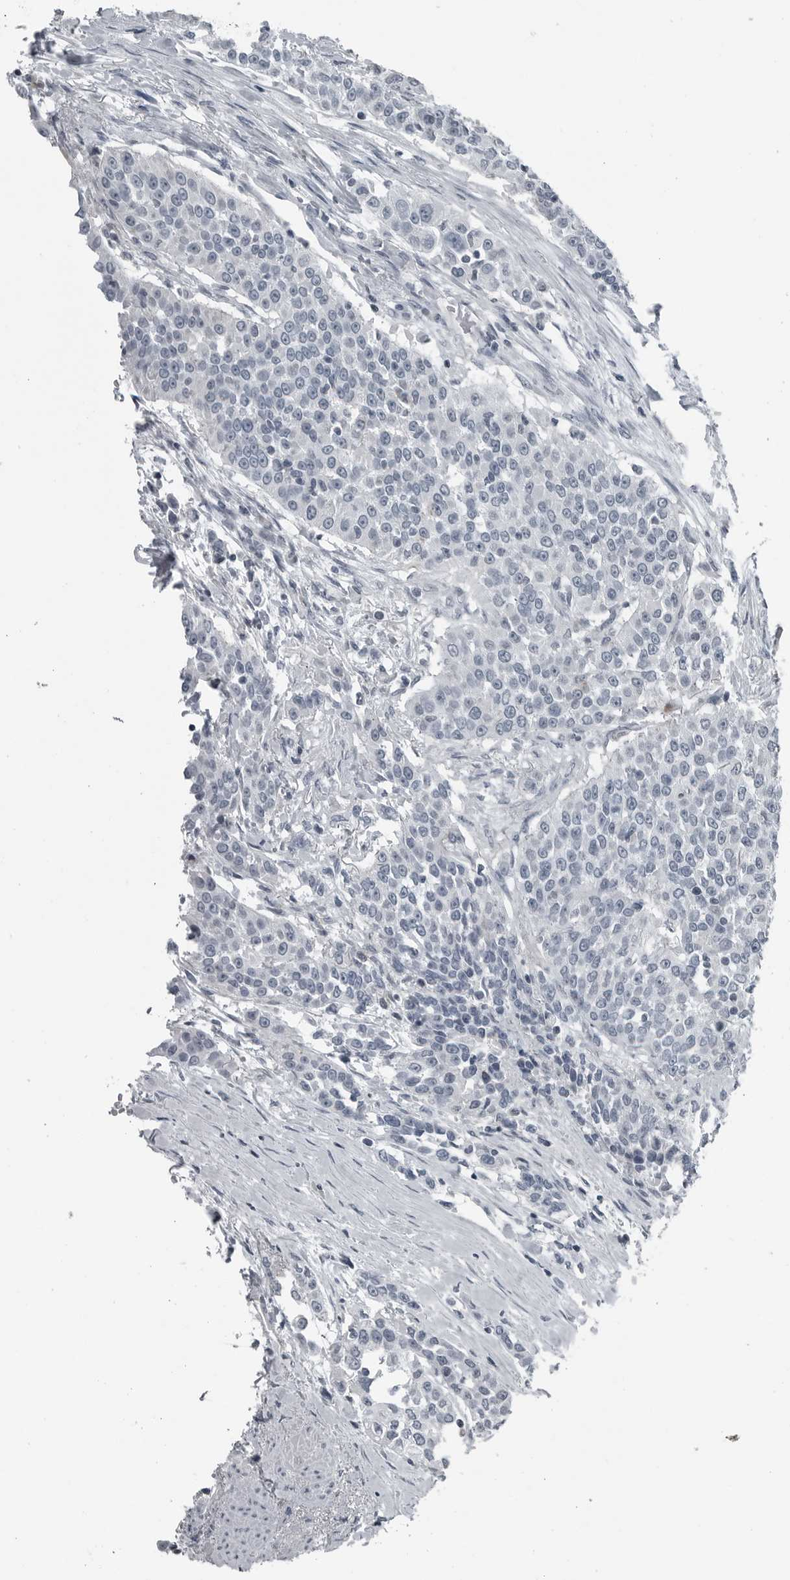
{"staining": {"intensity": "negative", "quantity": "none", "location": "none"}, "tissue": "urothelial cancer", "cell_type": "Tumor cells", "image_type": "cancer", "snomed": [{"axis": "morphology", "description": "Urothelial carcinoma, High grade"}, {"axis": "topography", "description": "Urinary bladder"}], "caption": "Histopathology image shows no protein expression in tumor cells of urothelial cancer tissue.", "gene": "GAK", "patient": {"sex": "female", "age": 80}}